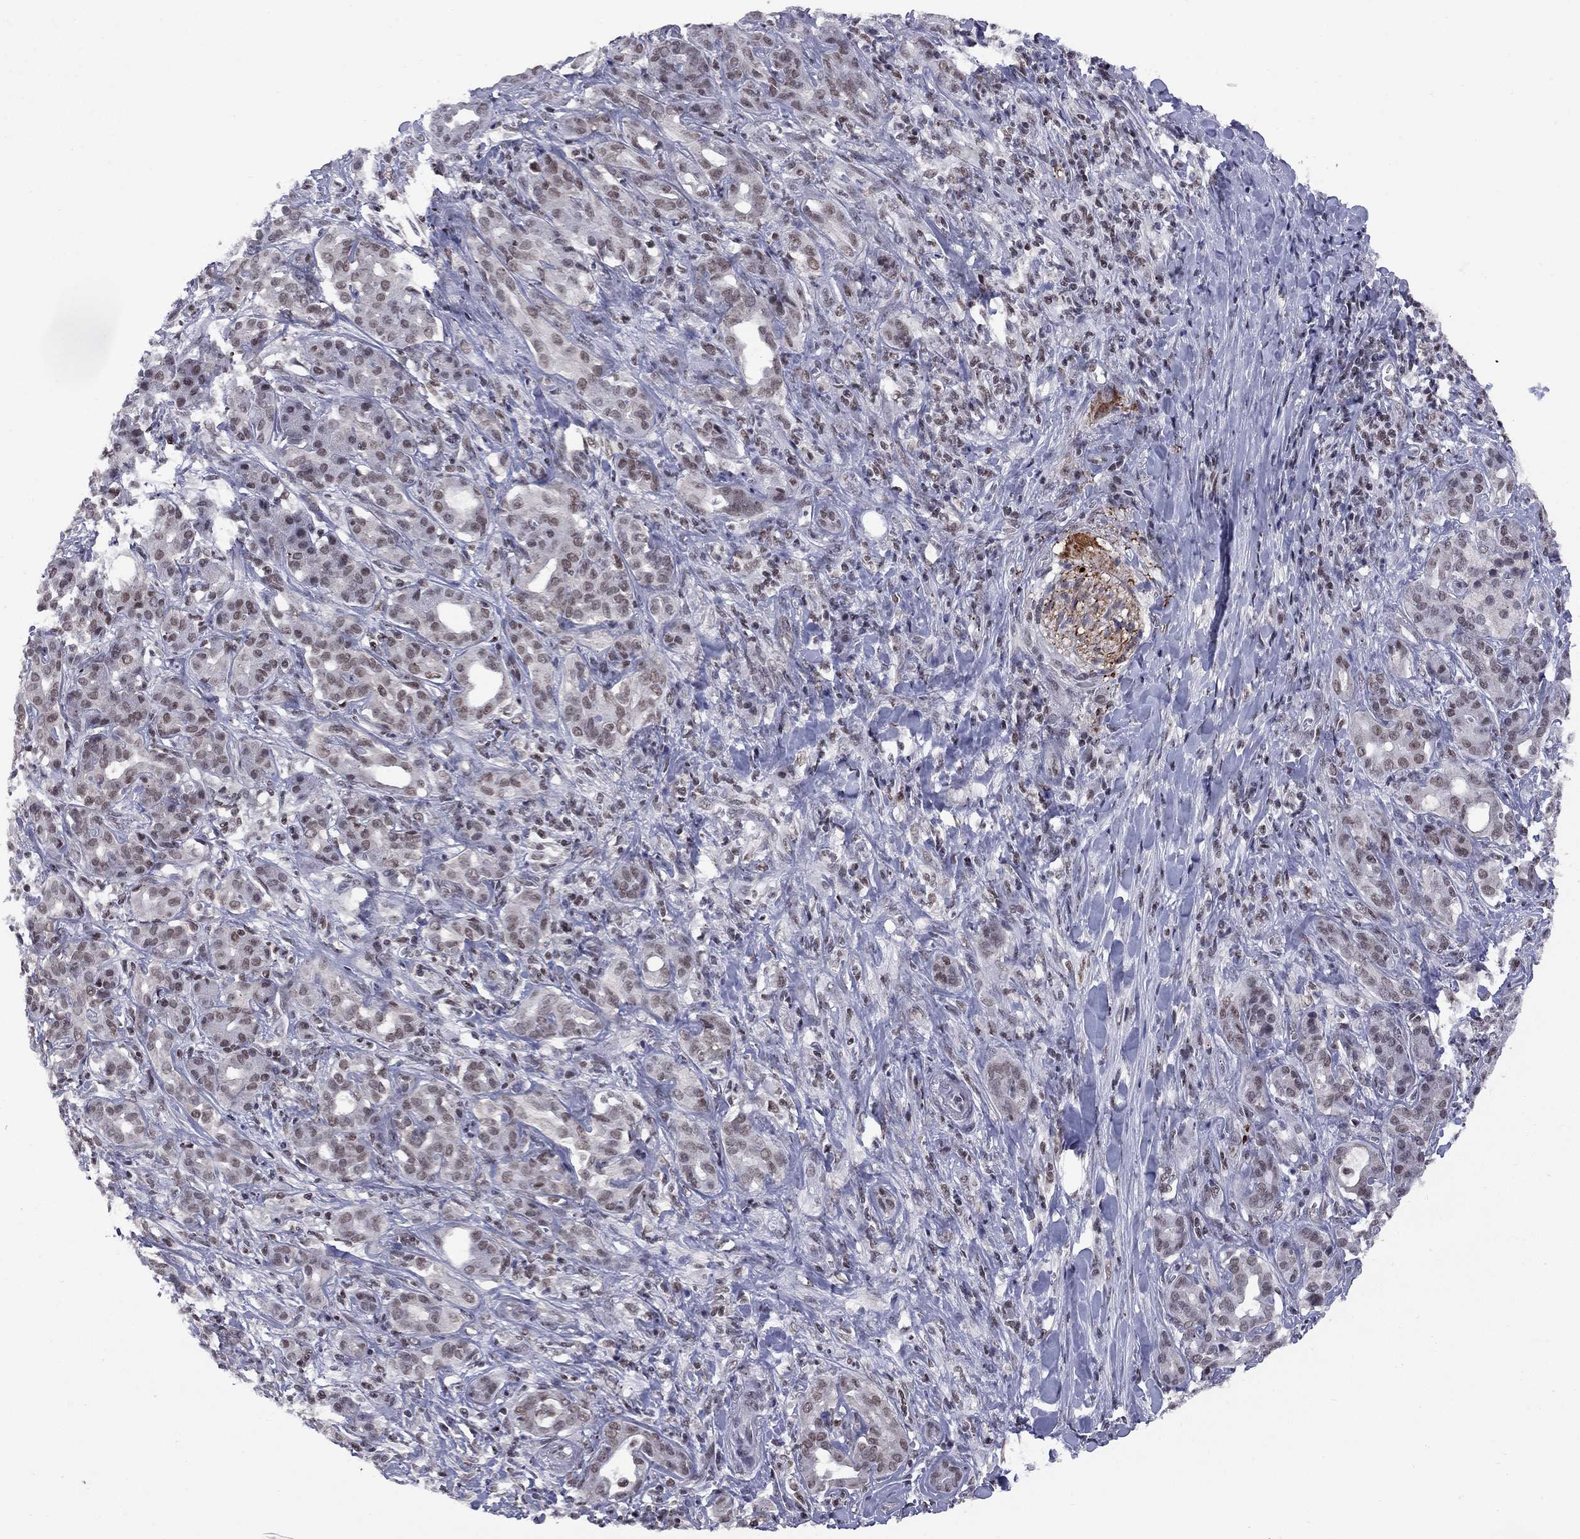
{"staining": {"intensity": "moderate", "quantity": "25%-75%", "location": "nuclear"}, "tissue": "pancreatic cancer", "cell_type": "Tumor cells", "image_type": "cancer", "snomed": [{"axis": "morphology", "description": "Adenocarcinoma, NOS"}, {"axis": "topography", "description": "Pancreas"}], "caption": "High-magnification brightfield microscopy of pancreatic adenocarcinoma stained with DAB (brown) and counterstained with hematoxylin (blue). tumor cells exhibit moderate nuclear positivity is seen in about25%-75% of cells. The protein of interest is stained brown, and the nuclei are stained in blue (DAB (3,3'-diaminobenzidine) IHC with brightfield microscopy, high magnification).", "gene": "TAF9", "patient": {"sex": "male", "age": 61}}